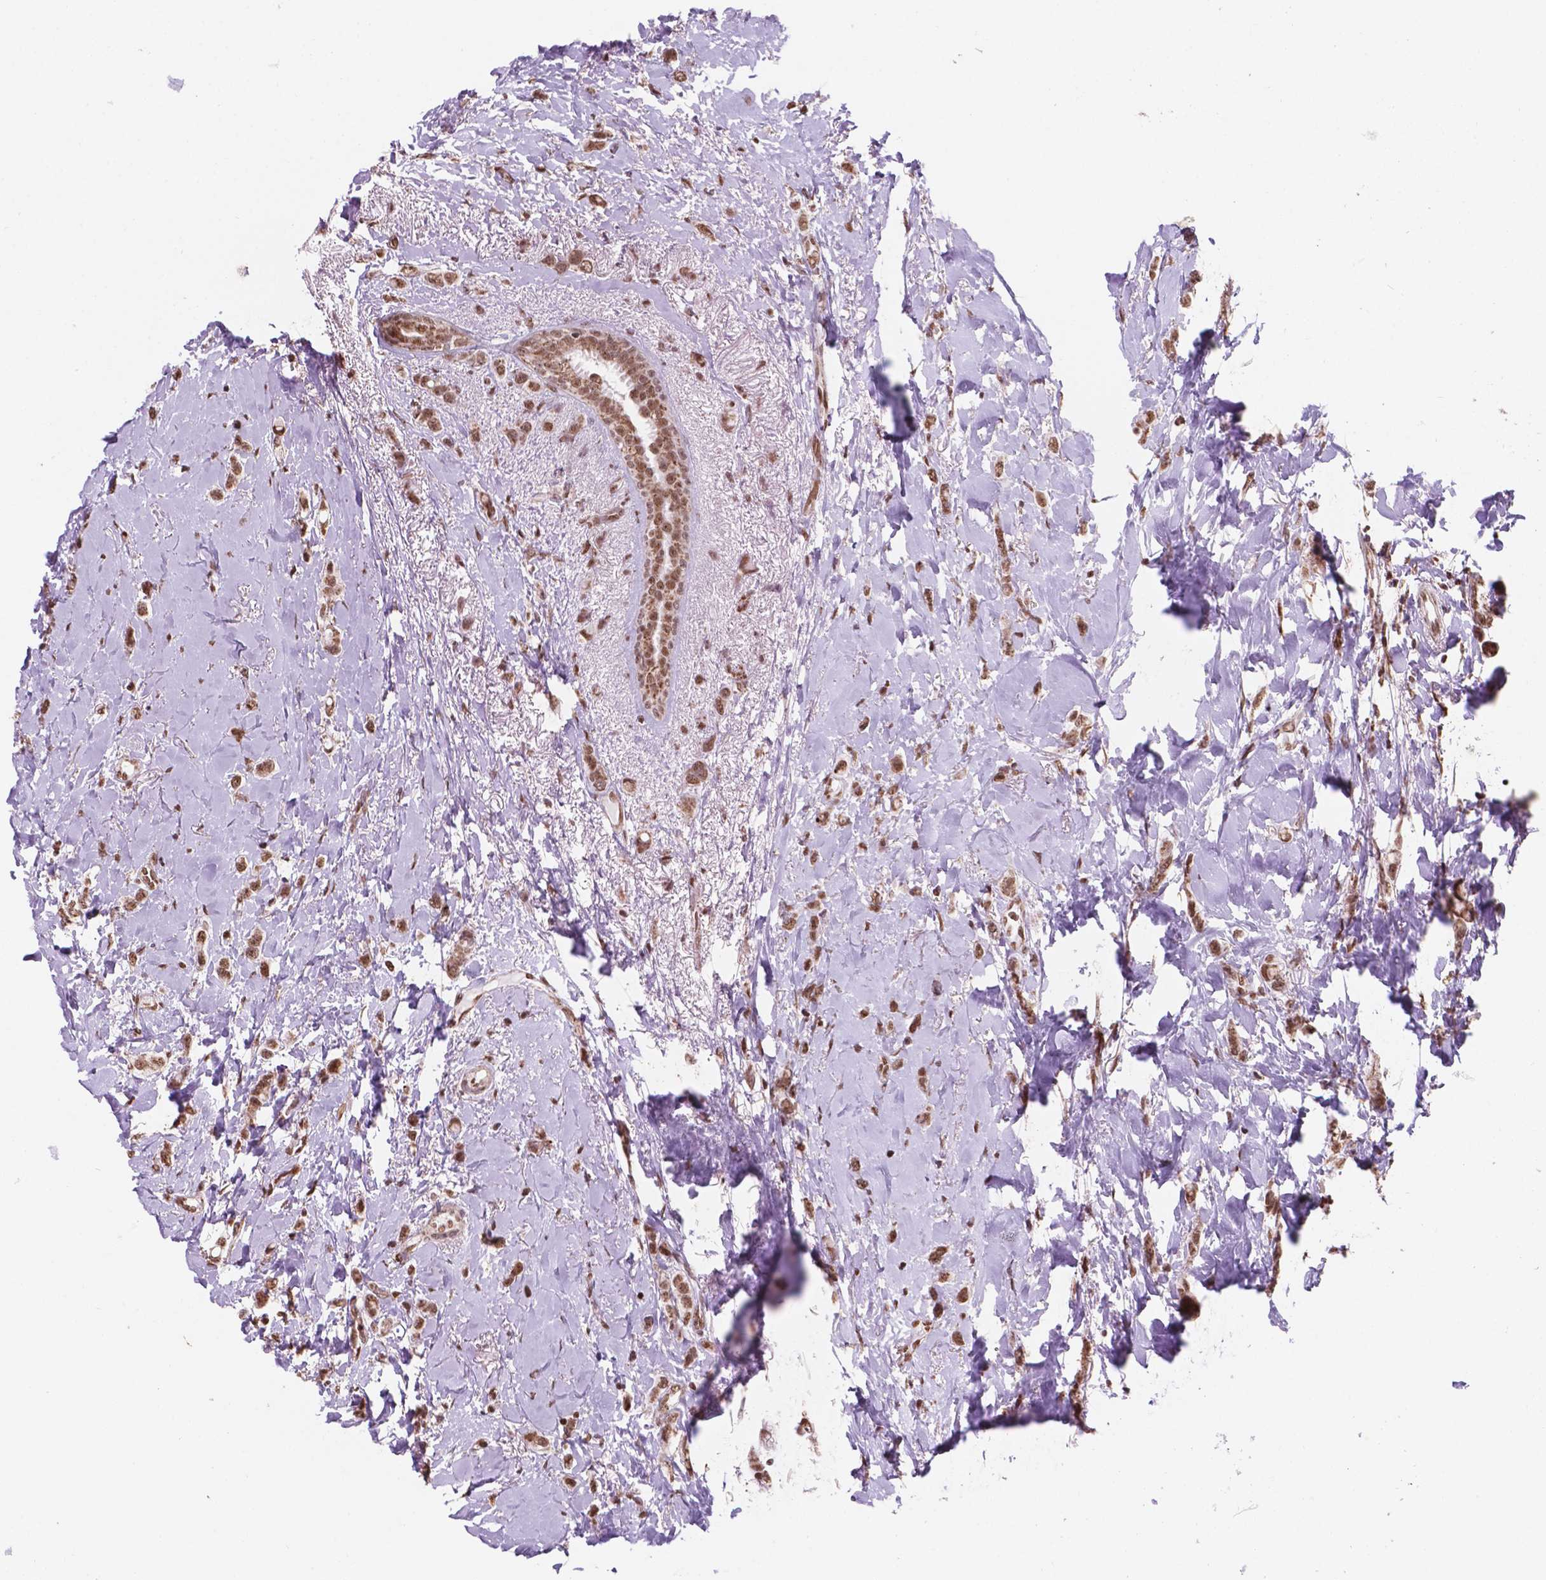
{"staining": {"intensity": "moderate", "quantity": ">75%", "location": "nuclear"}, "tissue": "breast cancer", "cell_type": "Tumor cells", "image_type": "cancer", "snomed": [{"axis": "morphology", "description": "Lobular carcinoma"}, {"axis": "topography", "description": "Breast"}], "caption": "Protein expression analysis of human breast lobular carcinoma reveals moderate nuclear staining in about >75% of tumor cells. (Stains: DAB (3,3'-diaminobenzidine) in brown, nuclei in blue, Microscopy: brightfield microscopy at high magnification).", "gene": "NDUFA10", "patient": {"sex": "female", "age": 66}}